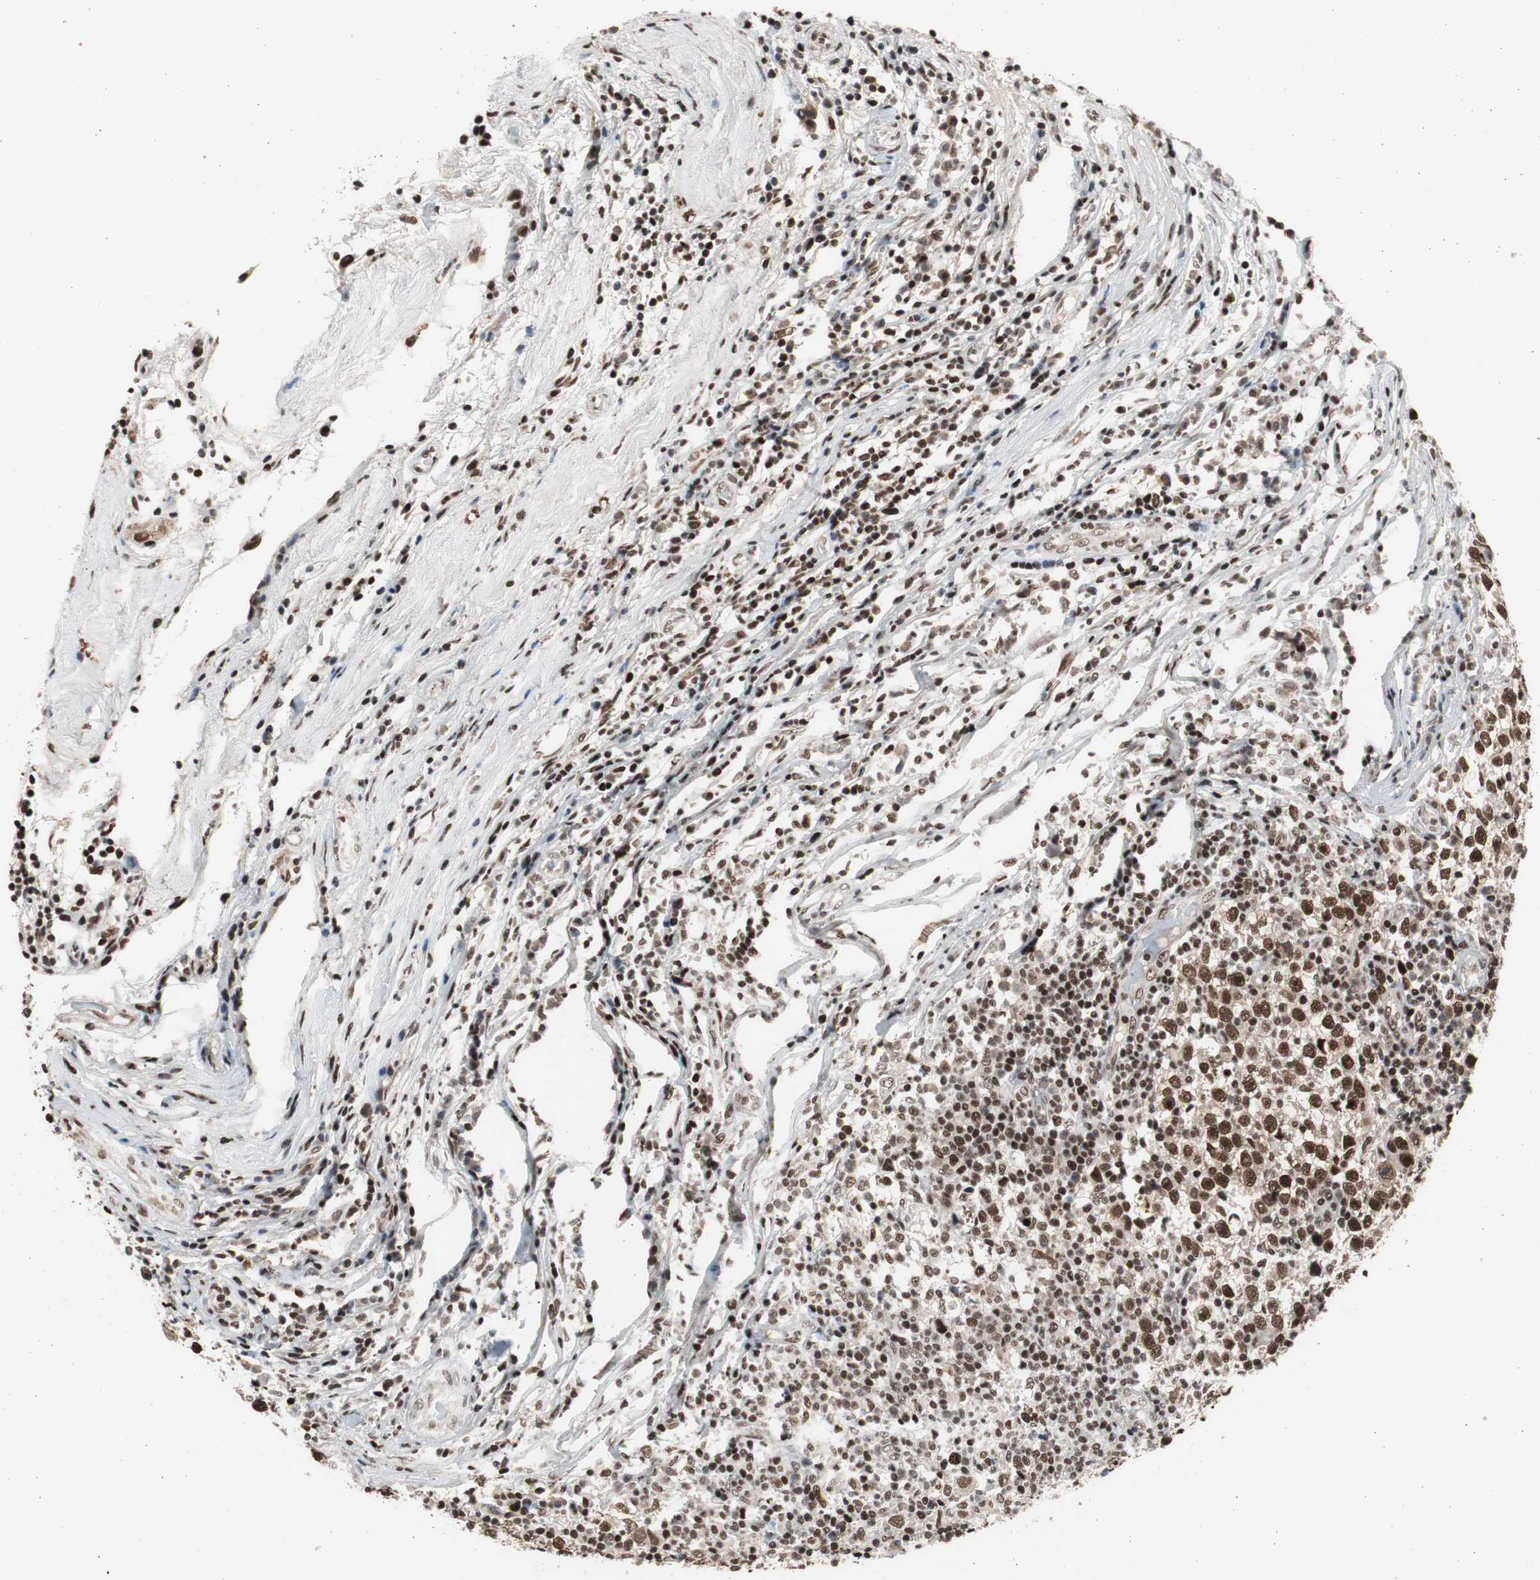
{"staining": {"intensity": "strong", "quantity": ">75%", "location": "nuclear"}, "tissue": "testis cancer", "cell_type": "Tumor cells", "image_type": "cancer", "snomed": [{"axis": "morphology", "description": "Seminoma, NOS"}, {"axis": "topography", "description": "Testis"}], "caption": "The histopathology image displays a brown stain indicating the presence of a protein in the nuclear of tumor cells in testis cancer (seminoma). Nuclei are stained in blue.", "gene": "RPA1", "patient": {"sex": "male", "age": 43}}